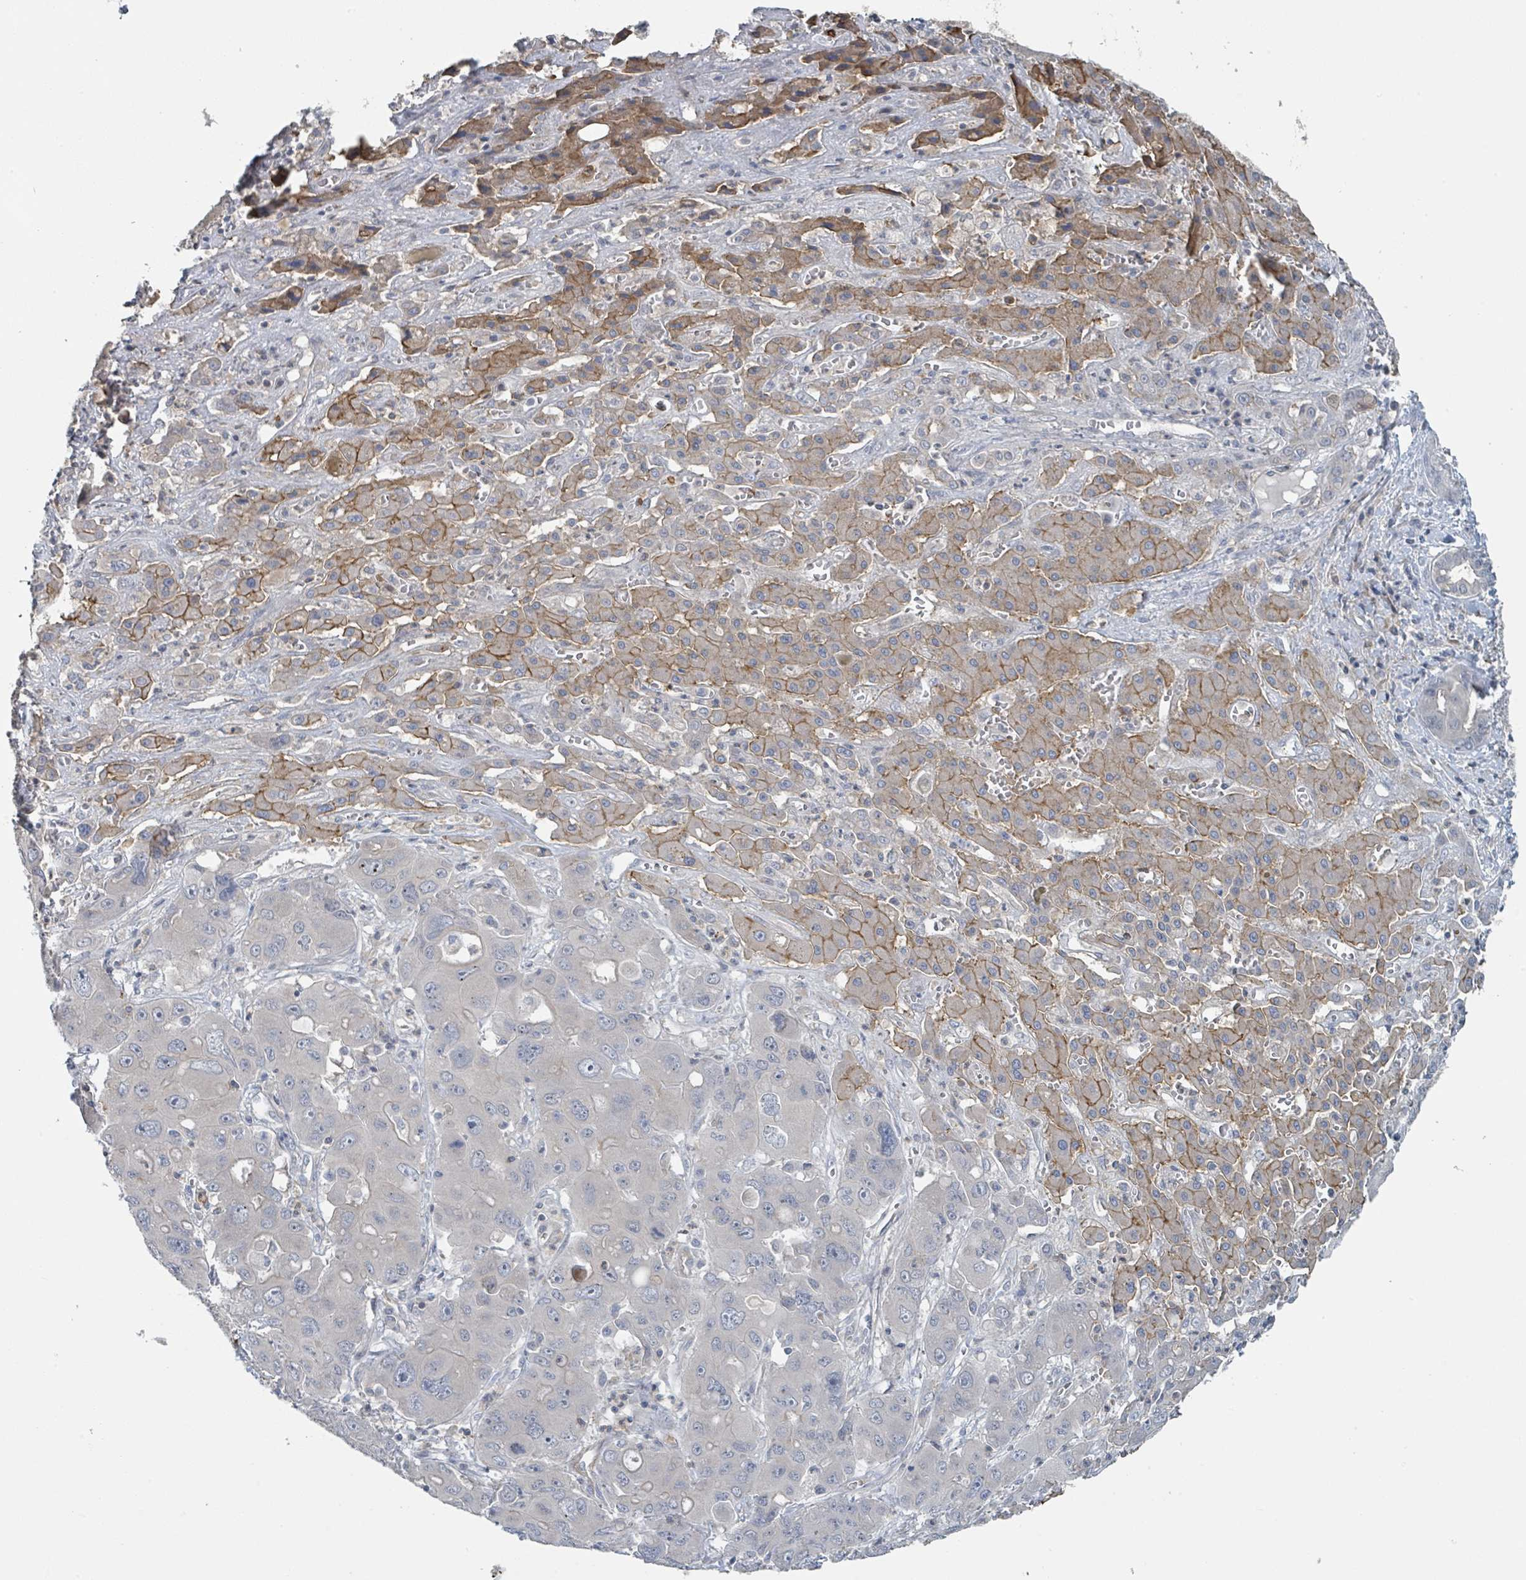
{"staining": {"intensity": "negative", "quantity": "none", "location": "none"}, "tissue": "liver cancer", "cell_type": "Tumor cells", "image_type": "cancer", "snomed": [{"axis": "morphology", "description": "Cholangiocarcinoma"}, {"axis": "topography", "description": "Liver"}], "caption": "The histopathology image displays no significant expression in tumor cells of liver cancer.", "gene": "LRRC42", "patient": {"sex": "male", "age": 67}}